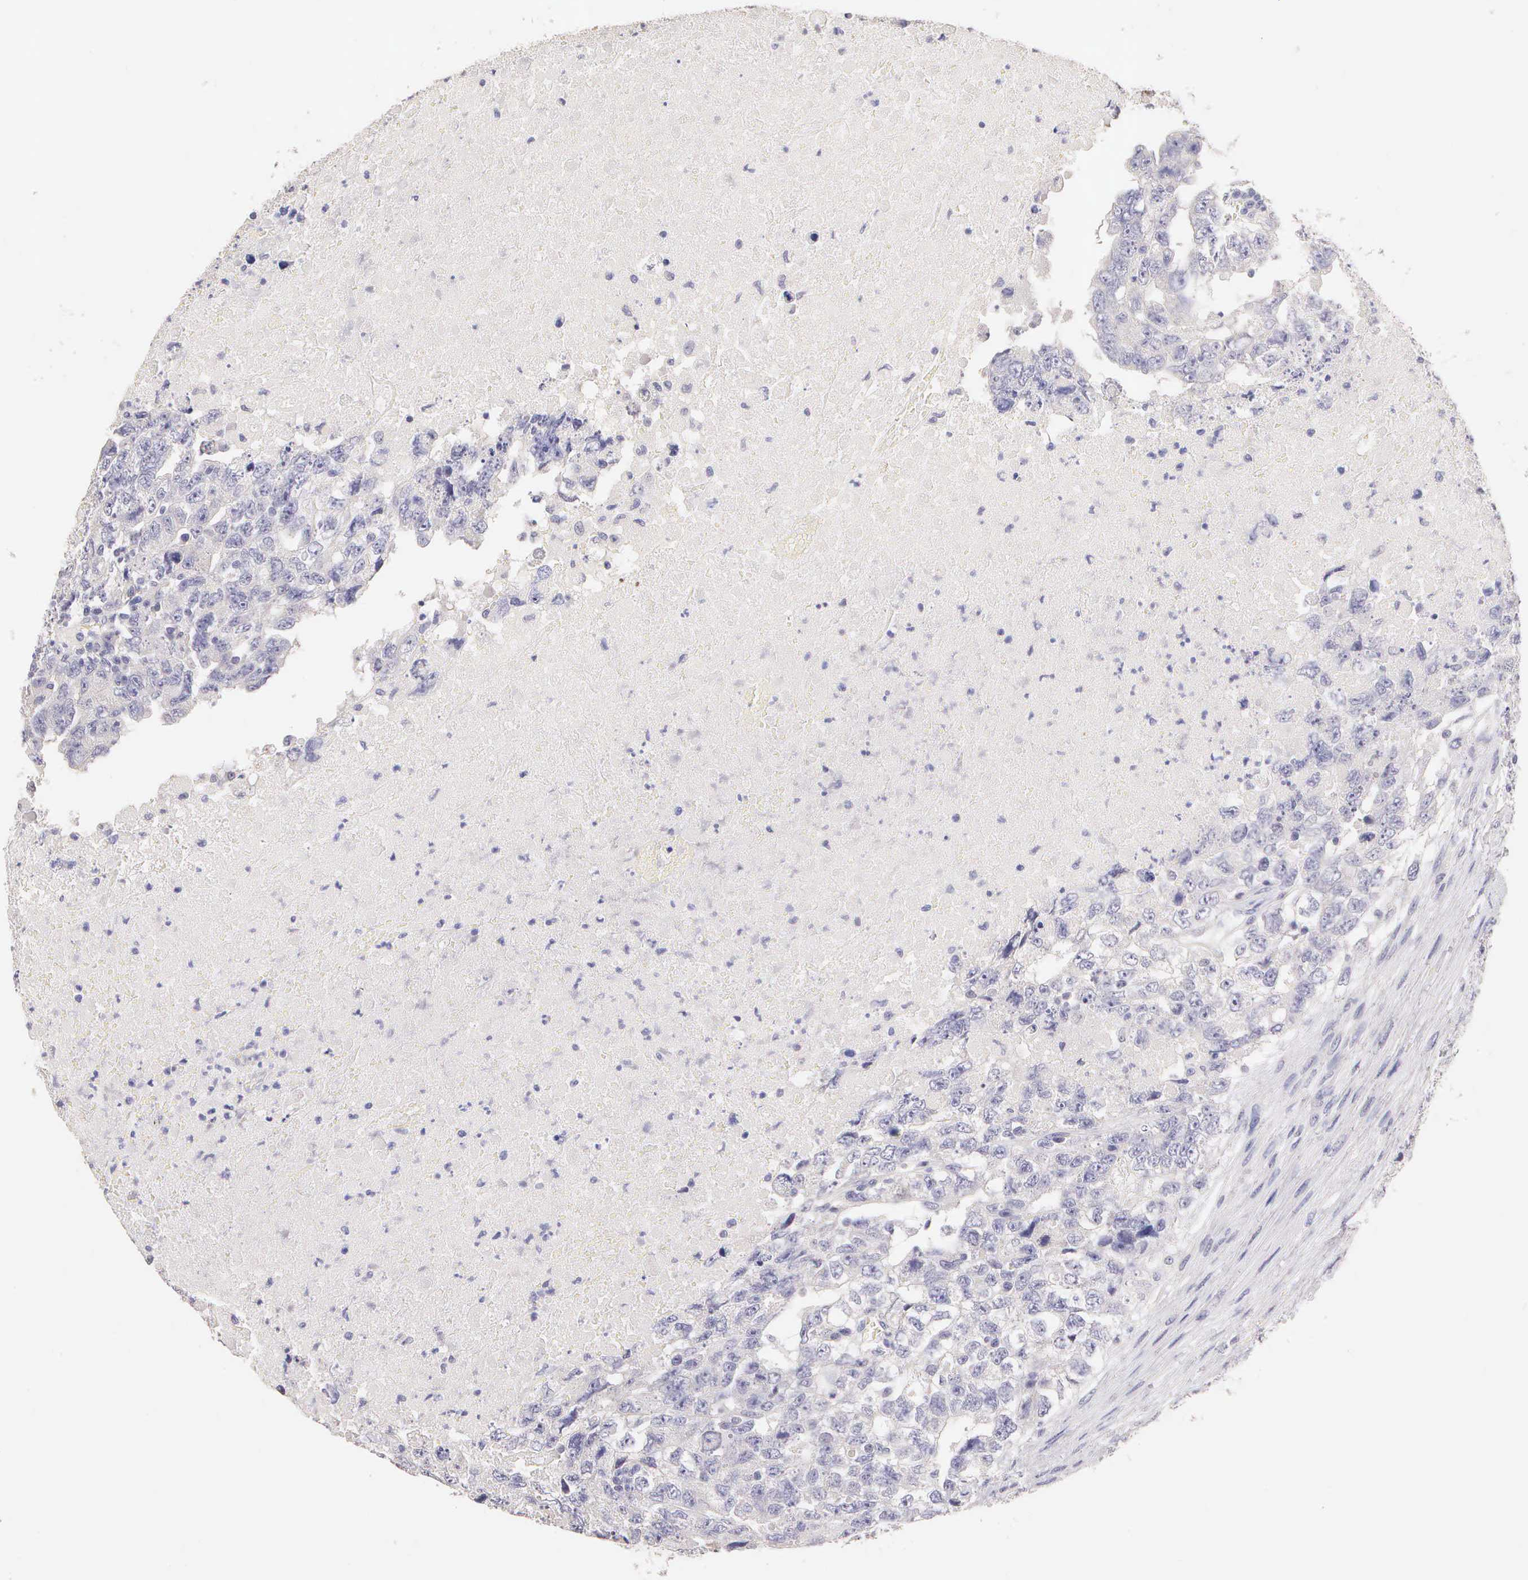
{"staining": {"intensity": "negative", "quantity": "none", "location": "none"}, "tissue": "testis cancer", "cell_type": "Tumor cells", "image_type": "cancer", "snomed": [{"axis": "morphology", "description": "Carcinoma, Embryonal, NOS"}, {"axis": "topography", "description": "Testis"}], "caption": "Immunohistochemical staining of human testis cancer shows no significant positivity in tumor cells. (DAB IHC with hematoxylin counter stain).", "gene": "ESR1", "patient": {"sex": "male", "age": 36}}